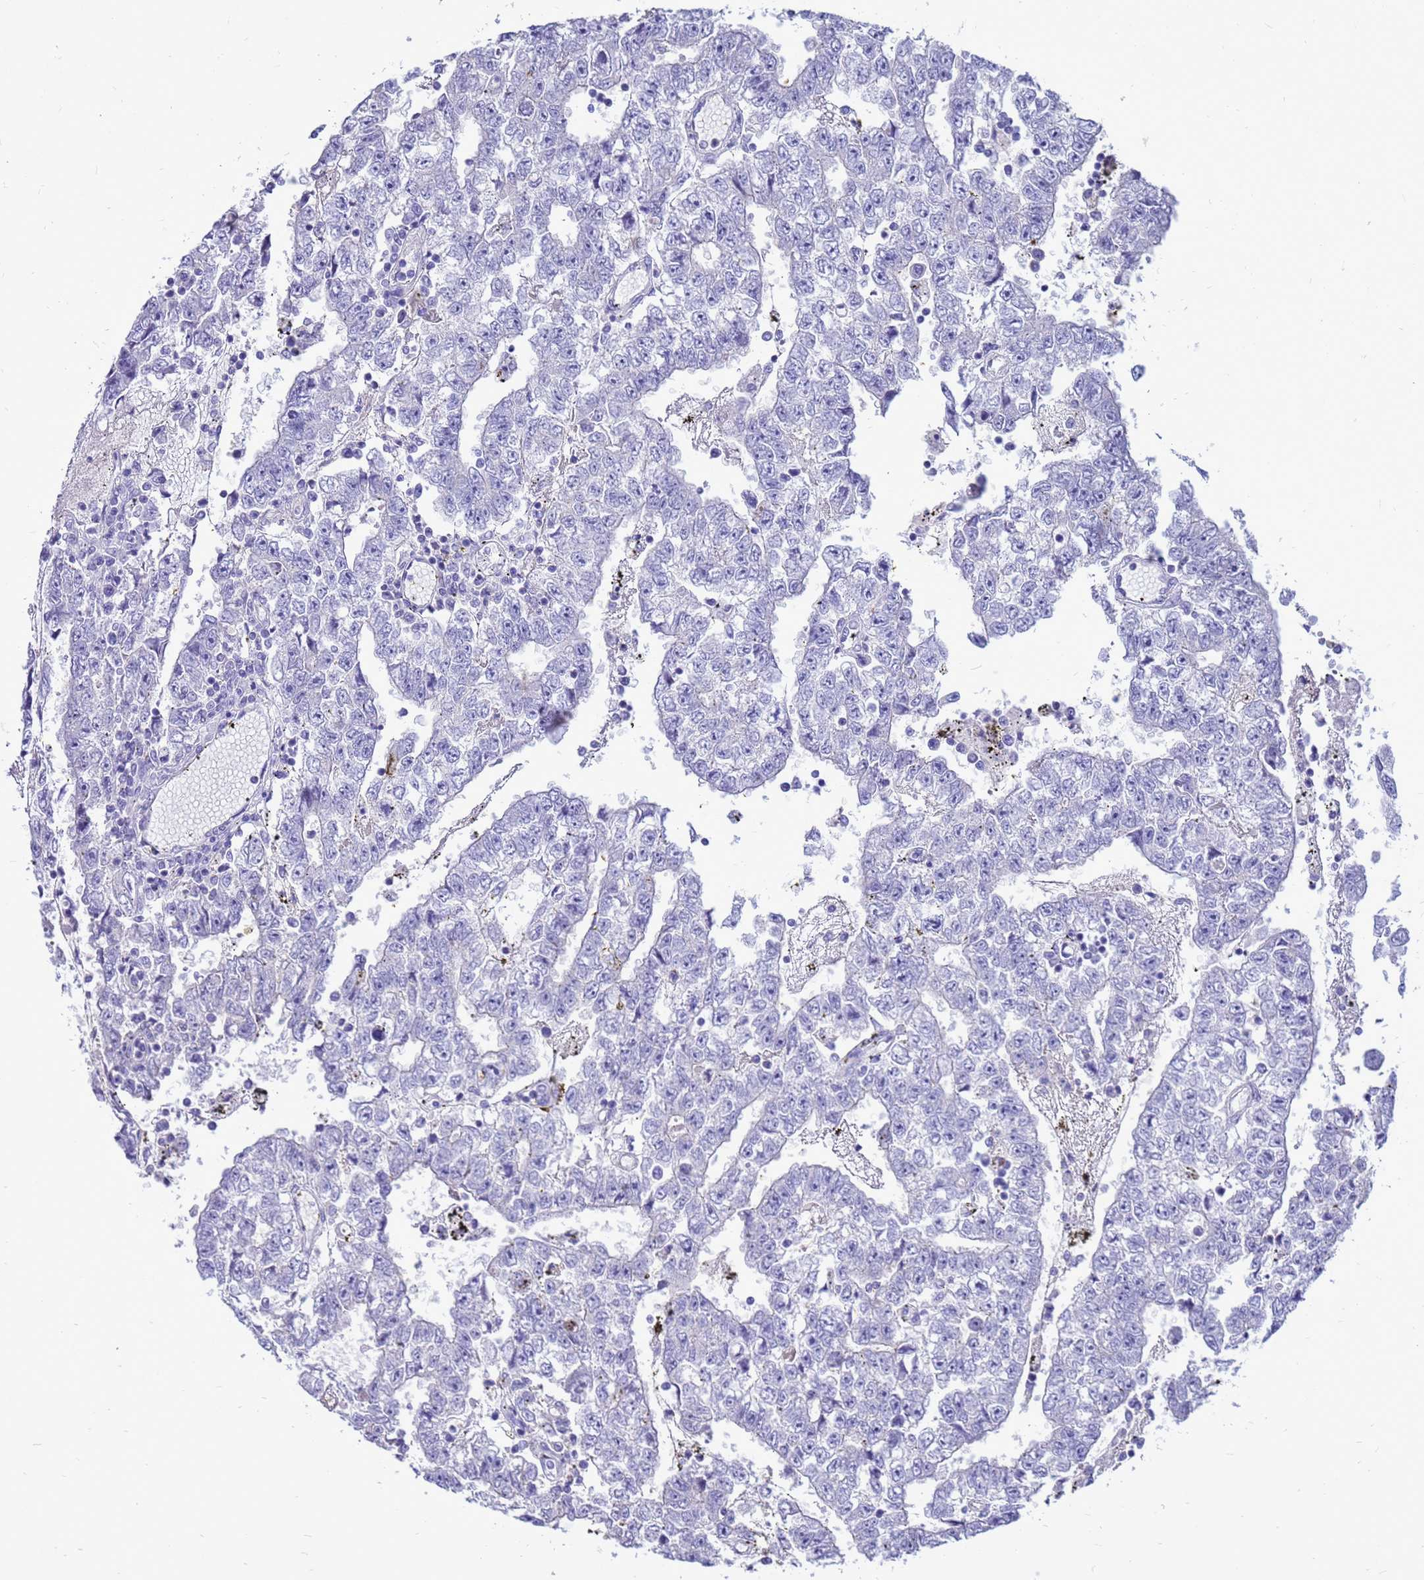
{"staining": {"intensity": "negative", "quantity": "none", "location": "none"}, "tissue": "testis cancer", "cell_type": "Tumor cells", "image_type": "cancer", "snomed": [{"axis": "morphology", "description": "Carcinoma, Embryonal, NOS"}, {"axis": "topography", "description": "Testis"}], "caption": "Tumor cells show no significant protein positivity in testis cancer (embryonal carcinoma).", "gene": "PDE10A", "patient": {"sex": "male", "age": 25}}